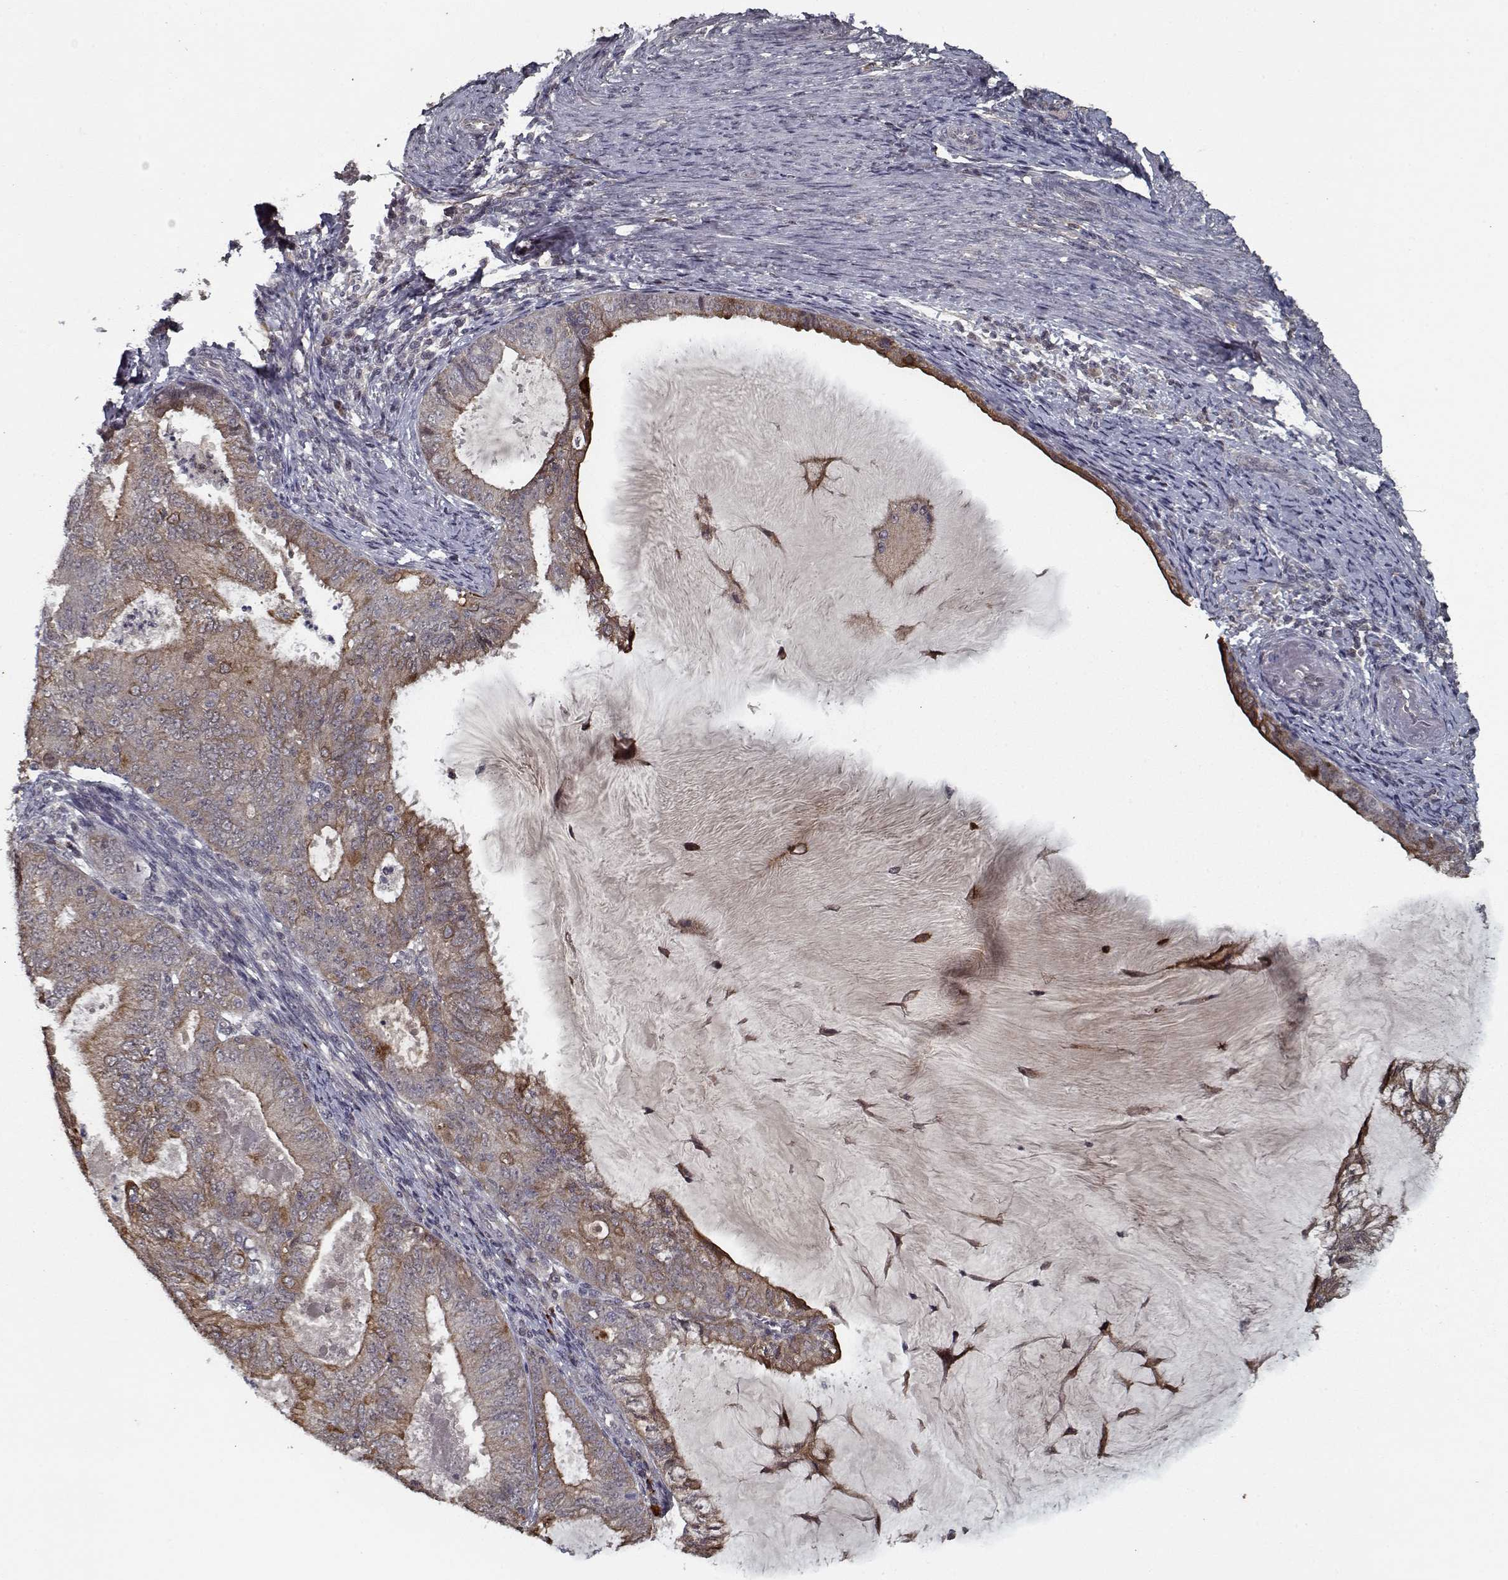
{"staining": {"intensity": "weak", "quantity": ">75%", "location": "cytoplasmic/membranous"}, "tissue": "endometrial cancer", "cell_type": "Tumor cells", "image_type": "cancer", "snomed": [{"axis": "morphology", "description": "Adenocarcinoma, NOS"}, {"axis": "topography", "description": "Endometrium"}], "caption": "Immunohistochemistry photomicrograph of neoplastic tissue: endometrial adenocarcinoma stained using IHC reveals low levels of weak protein expression localized specifically in the cytoplasmic/membranous of tumor cells, appearing as a cytoplasmic/membranous brown color.", "gene": "NLK", "patient": {"sex": "female", "age": 57}}